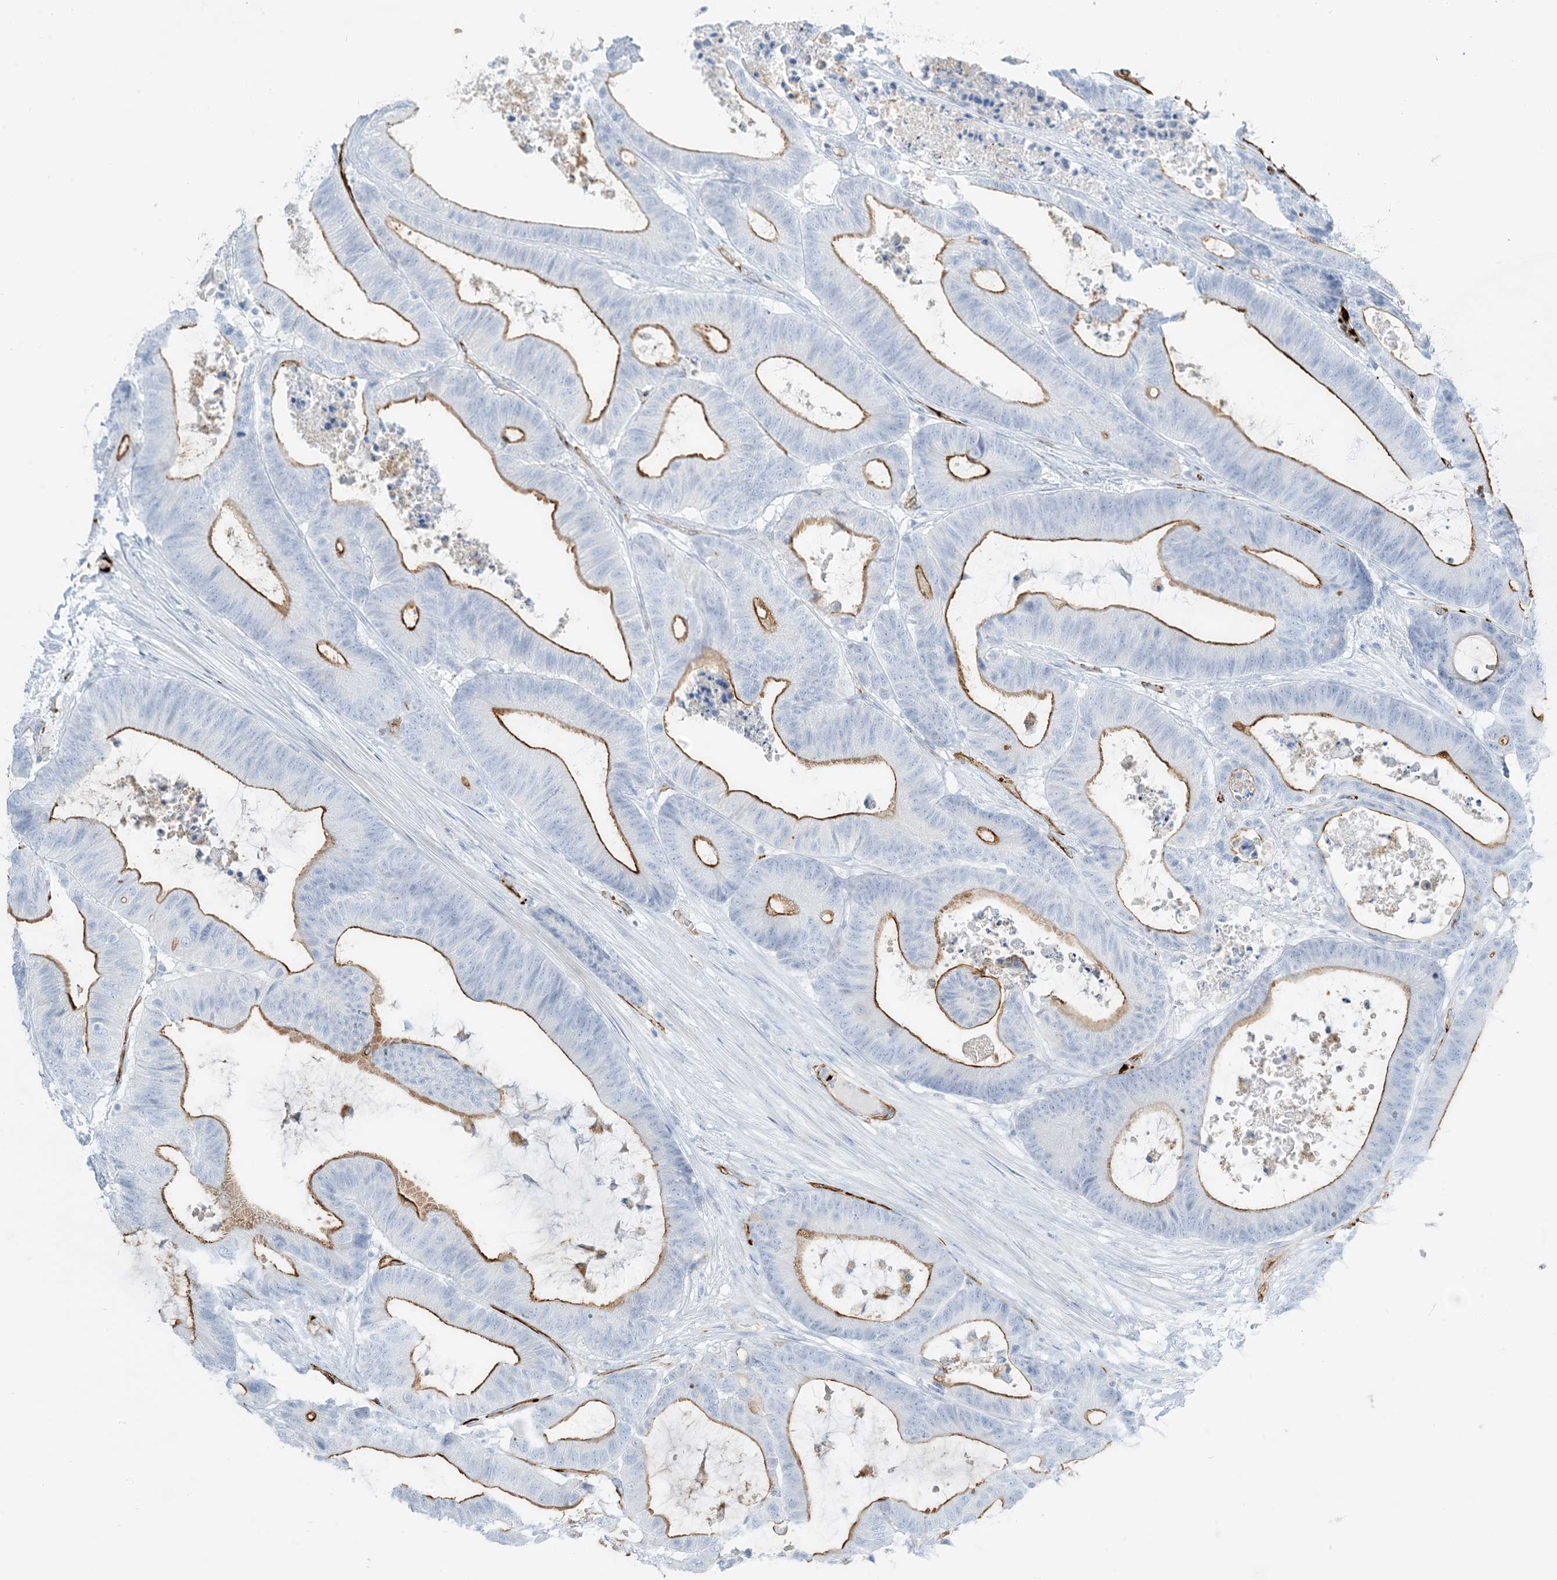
{"staining": {"intensity": "moderate", "quantity": "<25%", "location": "cytoplasmic/membranous"}, "tissue": "colorectal cancer", "cell_type": "Tumor cells", "image_type": "cancer", "snomed": [{"axis": "morphology", "description": "Adenocarcinoma, NOS"}, {"axis": "topography", "description": "Colon"}], "caption": "High-power microscopy captured an IHC histopathology image of colorectal adenocarcinoma, revealing moderate cytoplasmic/membranous positivity in about <25% of tumor cells.", "gene": "EPS8L3", "patient": {"sex": "female", "age": 84}}